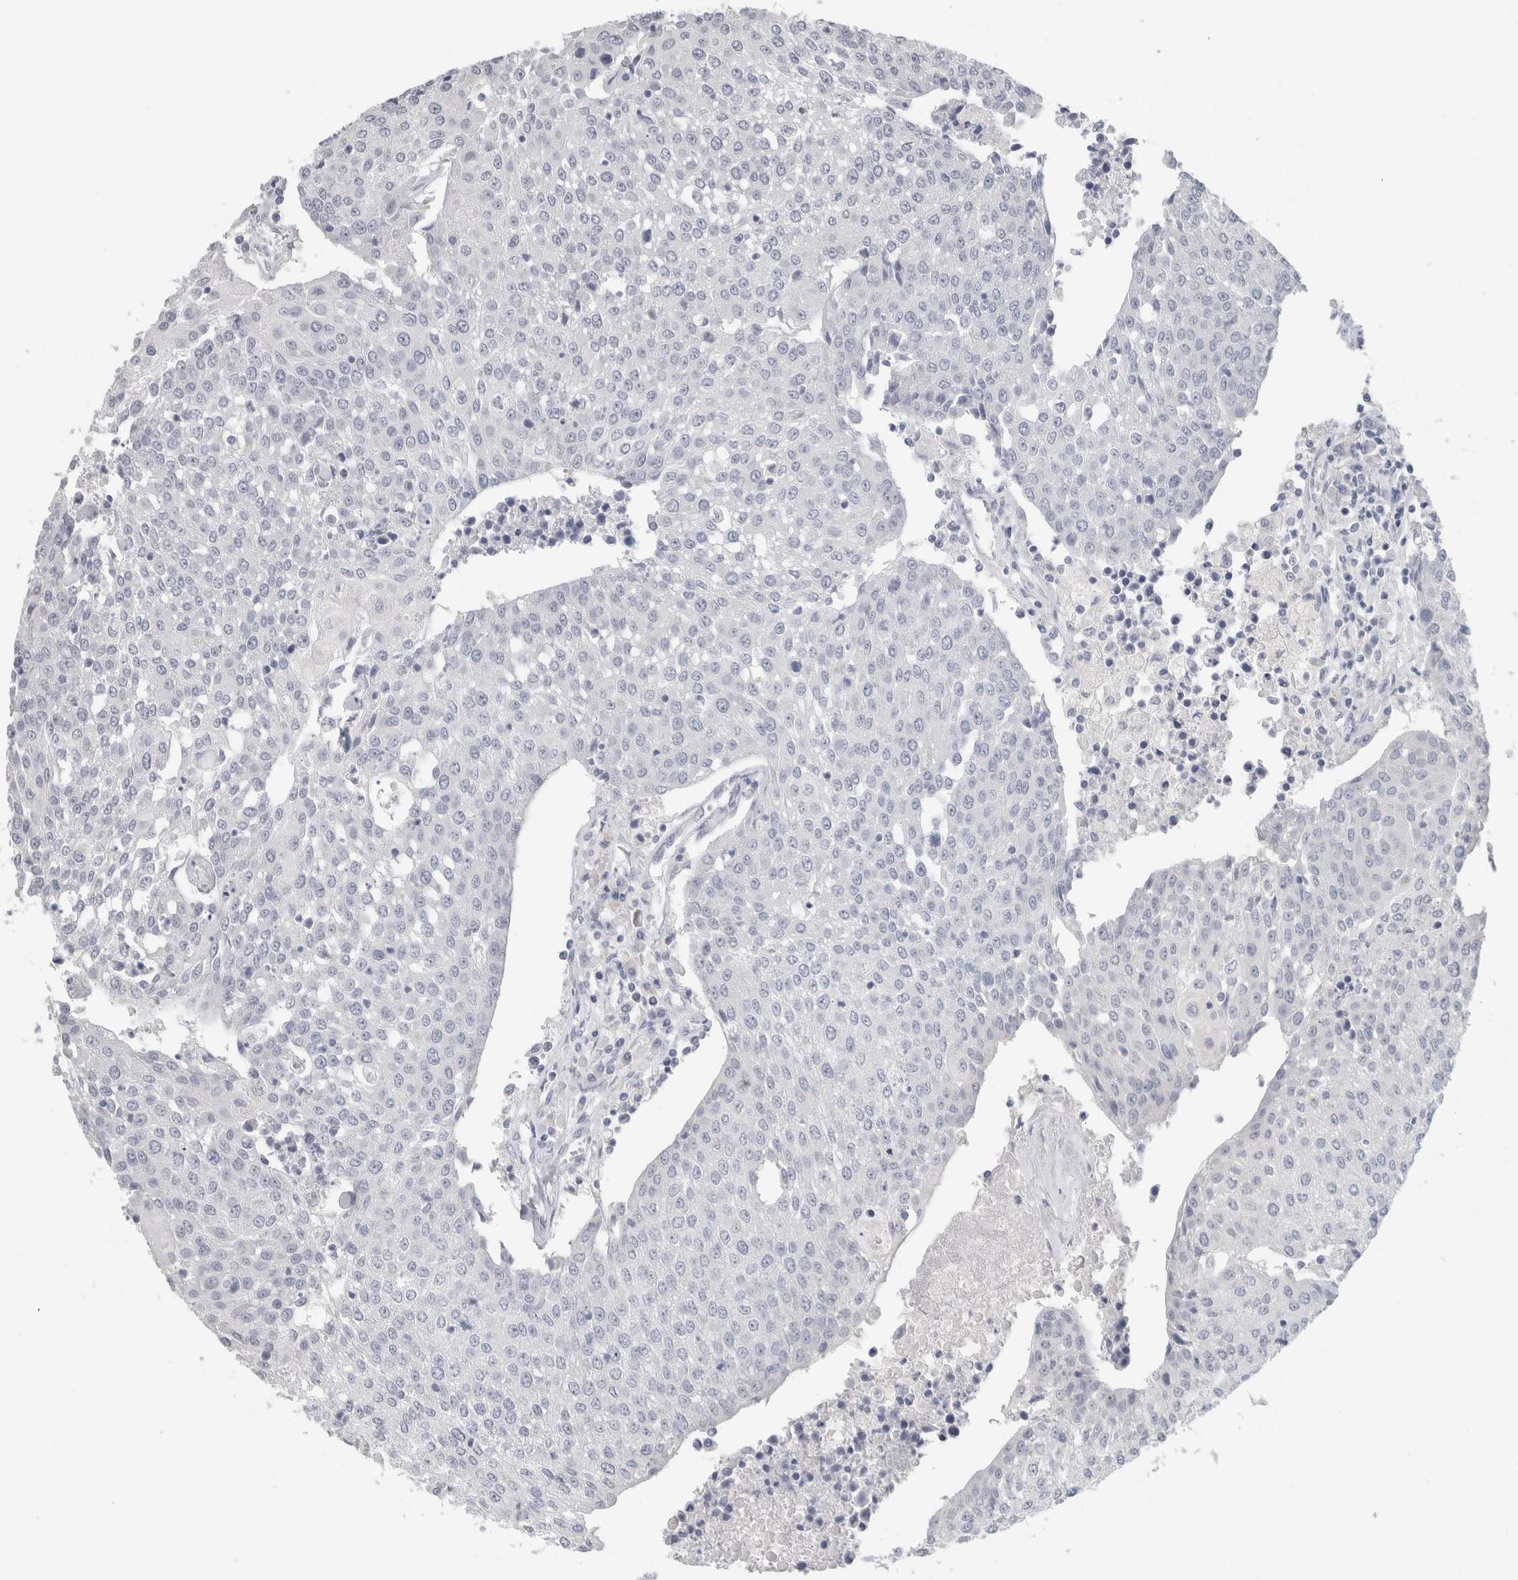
{"staining": {"intensity": "negative", "quantity": "none", "location": "none"}, "tissue": "urothelial cancer", "cell_type": "Tumor cells", "image_type": "cancer", "snomed": [{"axis": "morphology", "description": "Urothelial carcinoma, High grade"}, {"axis": "topography", "description": "Urinary bladder"}], "caption": "A high-resolution photomicrograph shows IHC staining of urothelial cancer, which reveals no significant positivity in tumor cells.", "gene": "SLC6A1", "patient": {"sex": "female", "age": 85}}